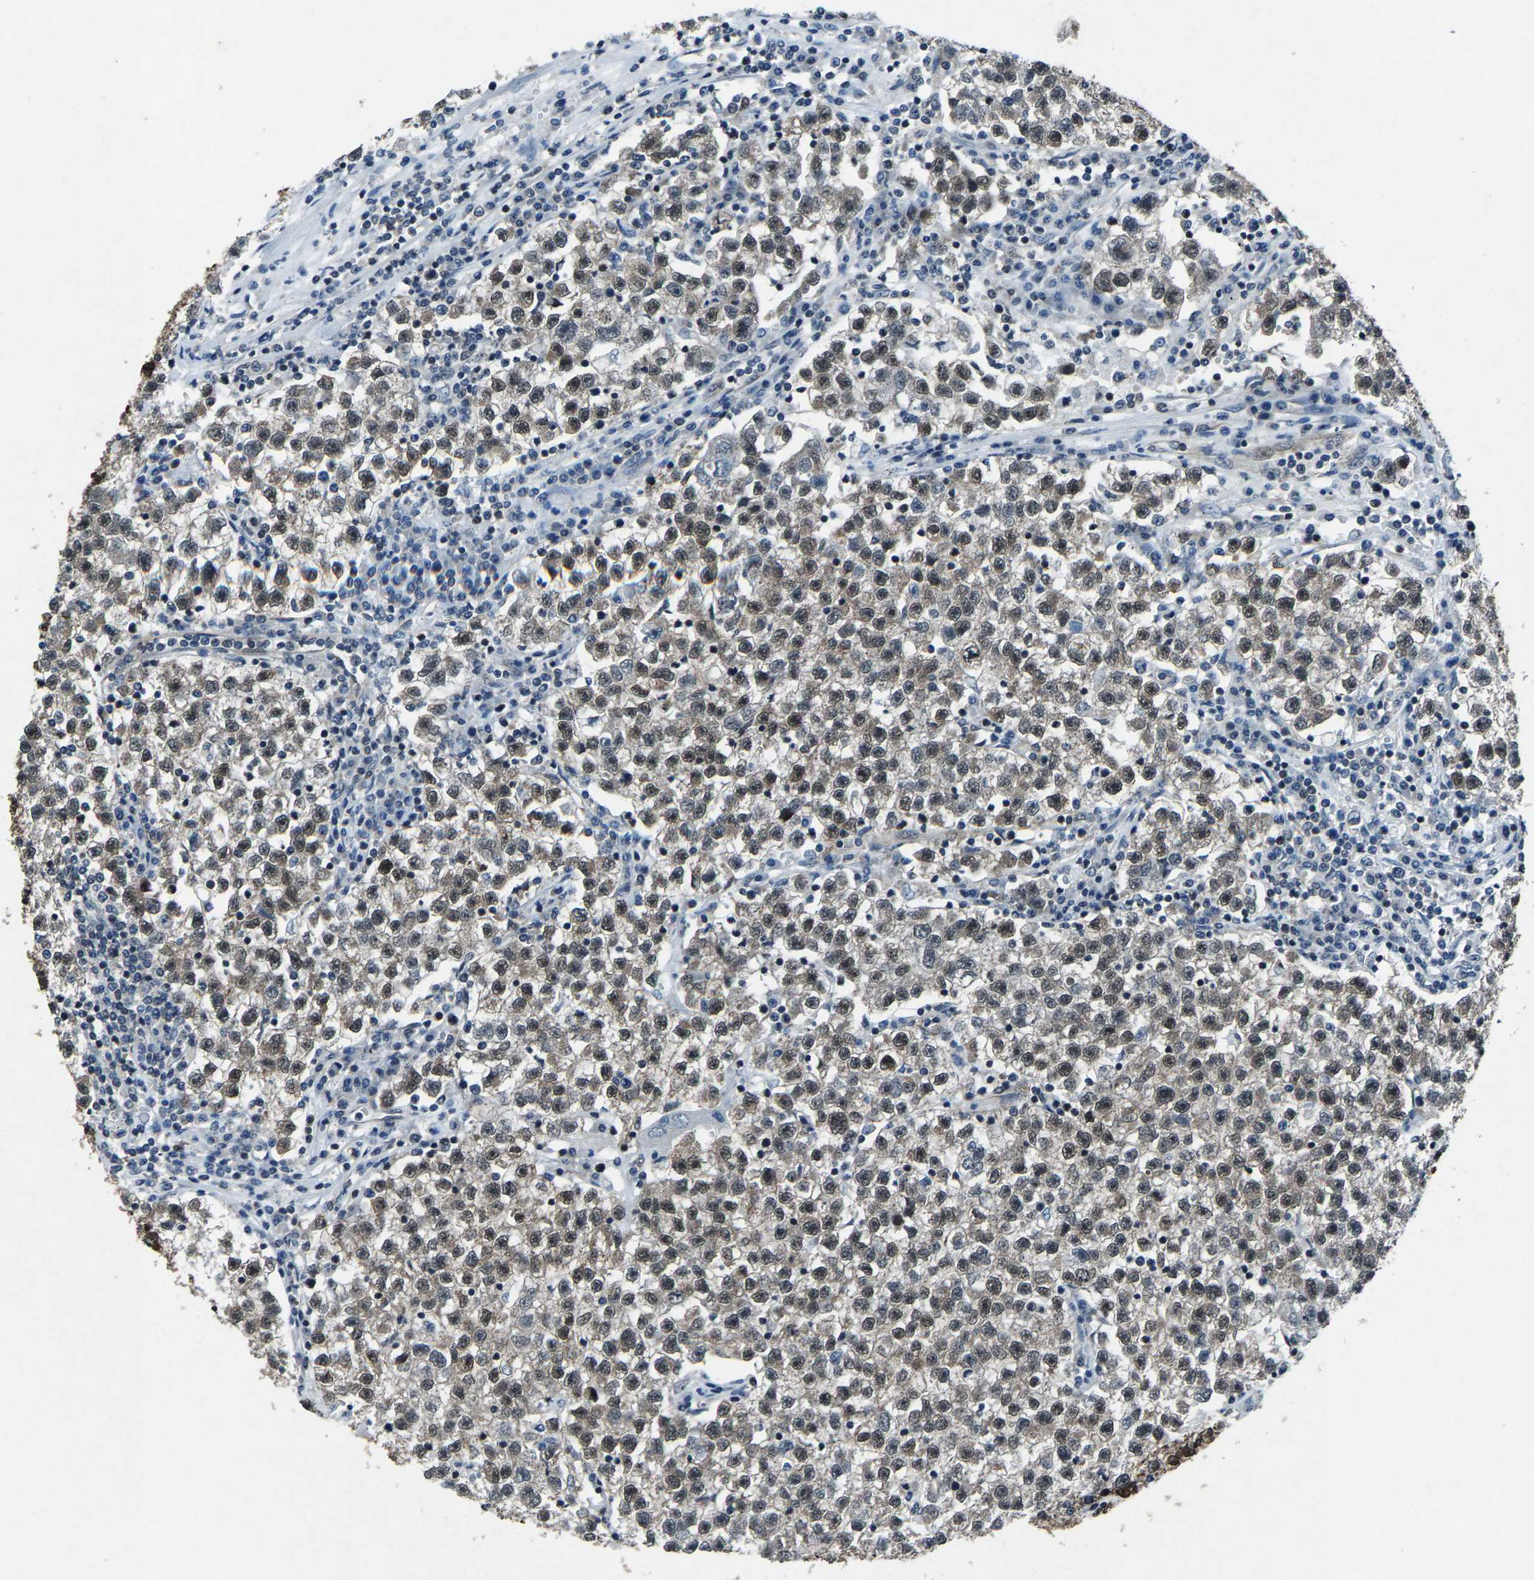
{"staining": {"intensity": "weak", "quantity": ">75%", "location": "nuclear"}, "tissue": "testis cancer", "cell_type": "Tumor cells", "image_type": "cancer", "snomed": [{"axis": "morphology", "description": "Seminoma, NOS"}, {"axis": "topography", "description": "Testis"}], "caption": "Protein expression analysis of testis cancer displays weak nuclear expression in about >75% of tumor cells.", "gene": "ATXN3", "patient": {"sex": "male", "age": 22}}